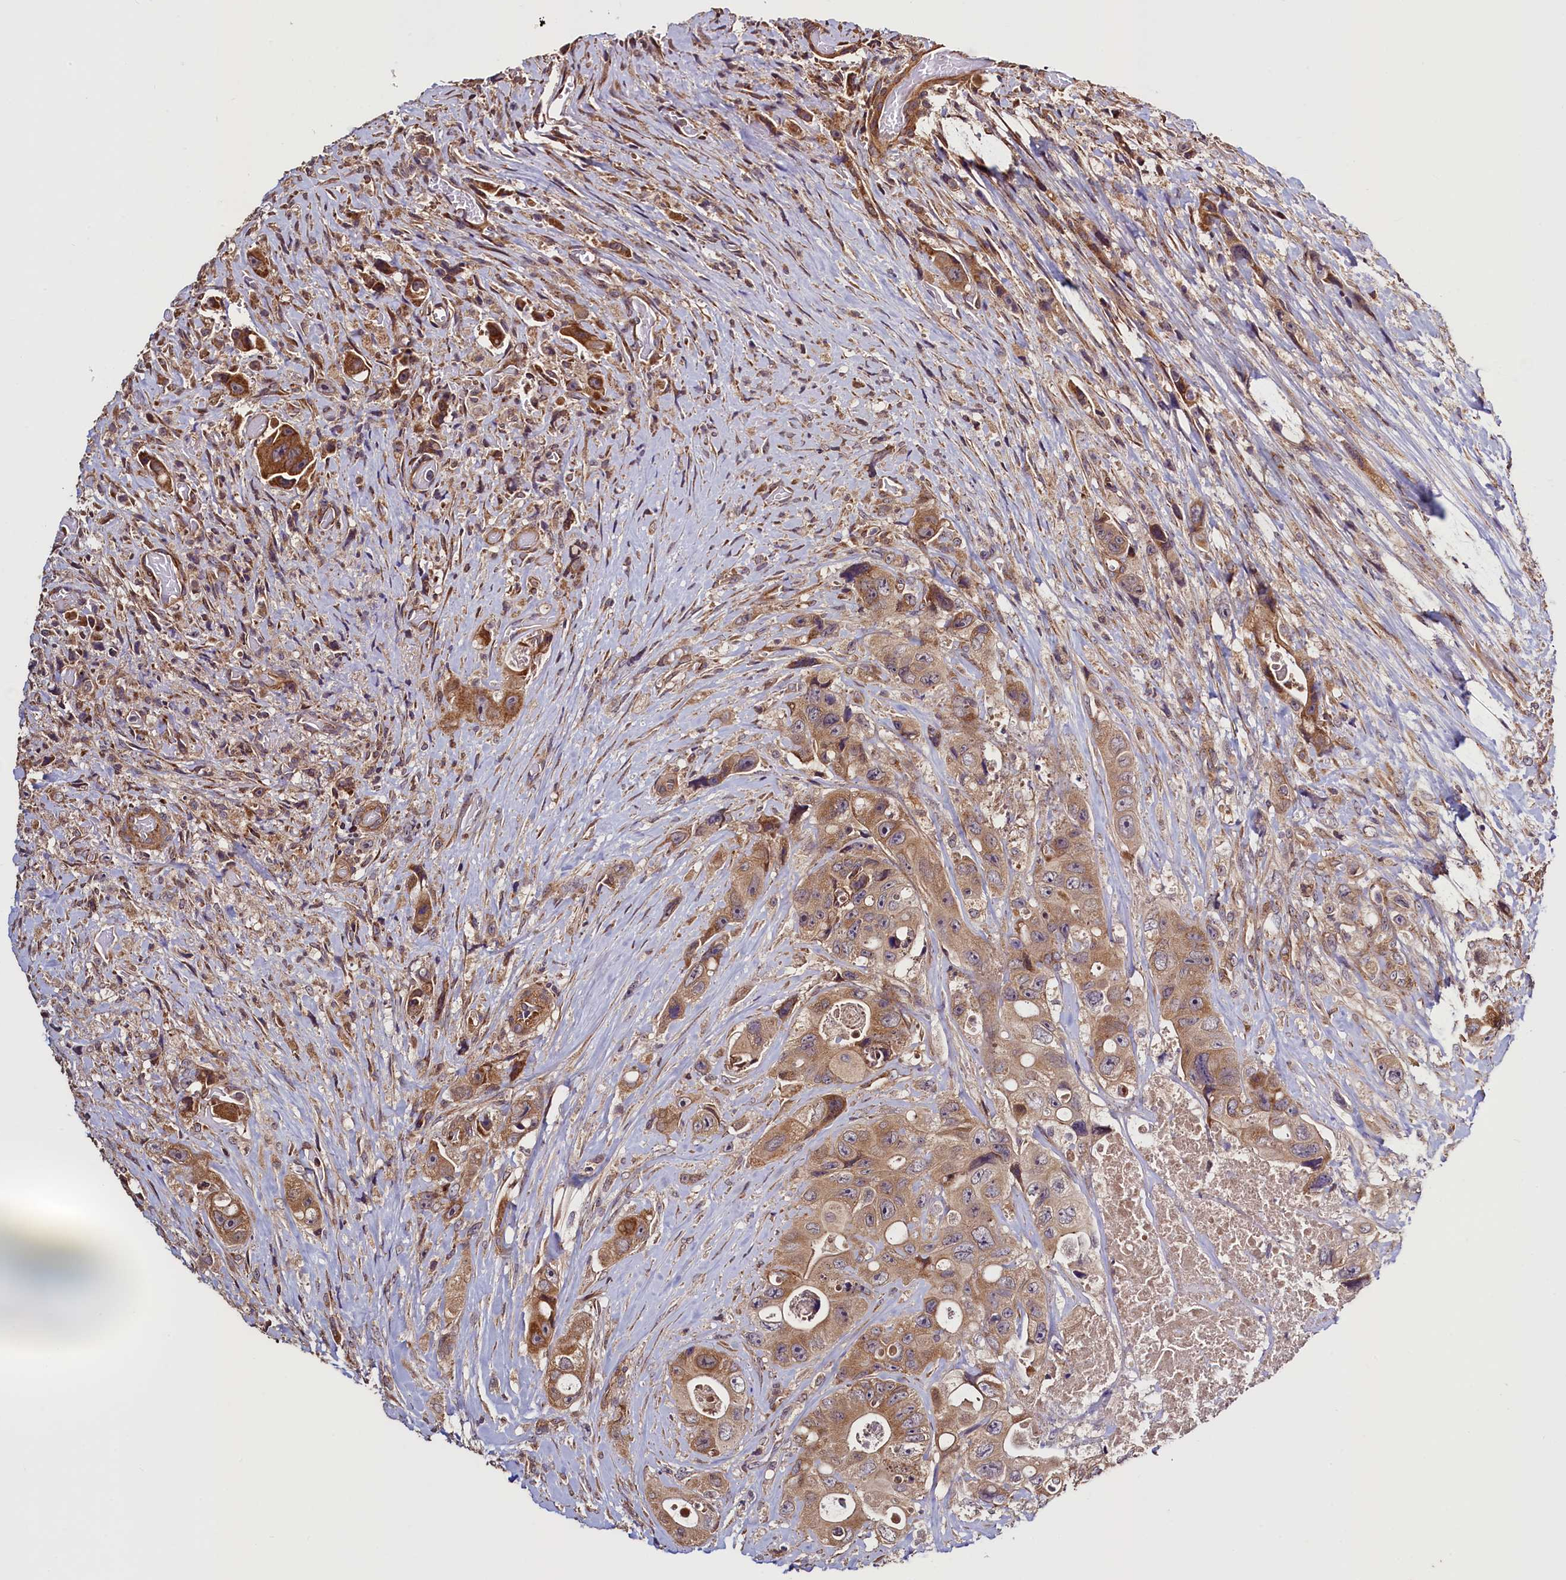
{"staining": {"intensity": "moderate", "quantity": ">75%", "location": "cytoplasmic/membranous"}, "tissue": "colorectal cancer", "cell_type": "Tumor cells", "image_type": "cancer", "snomed": [{"axis": "morphology", "description": "Adenocarcinoma, NOS"}, {"axis": "topography", "description": "Colon"}], "caption": "Immunohistochemistry staining of colorectal cancer (adenocarcinoma), which displays medium levels of moderate cytoplasmic/membranous positivity in approximately >75% of tumor cells indicating moderate cytoplasmic/membranous protein staining. The staining was performed using DAB (3,3'-diaminobenzidine) (brown) for protein detection and nuclei were counterstained in hematoxylin (blue).", "gene": "RBFA", "patient": {"sex": "female", "age": 46}}